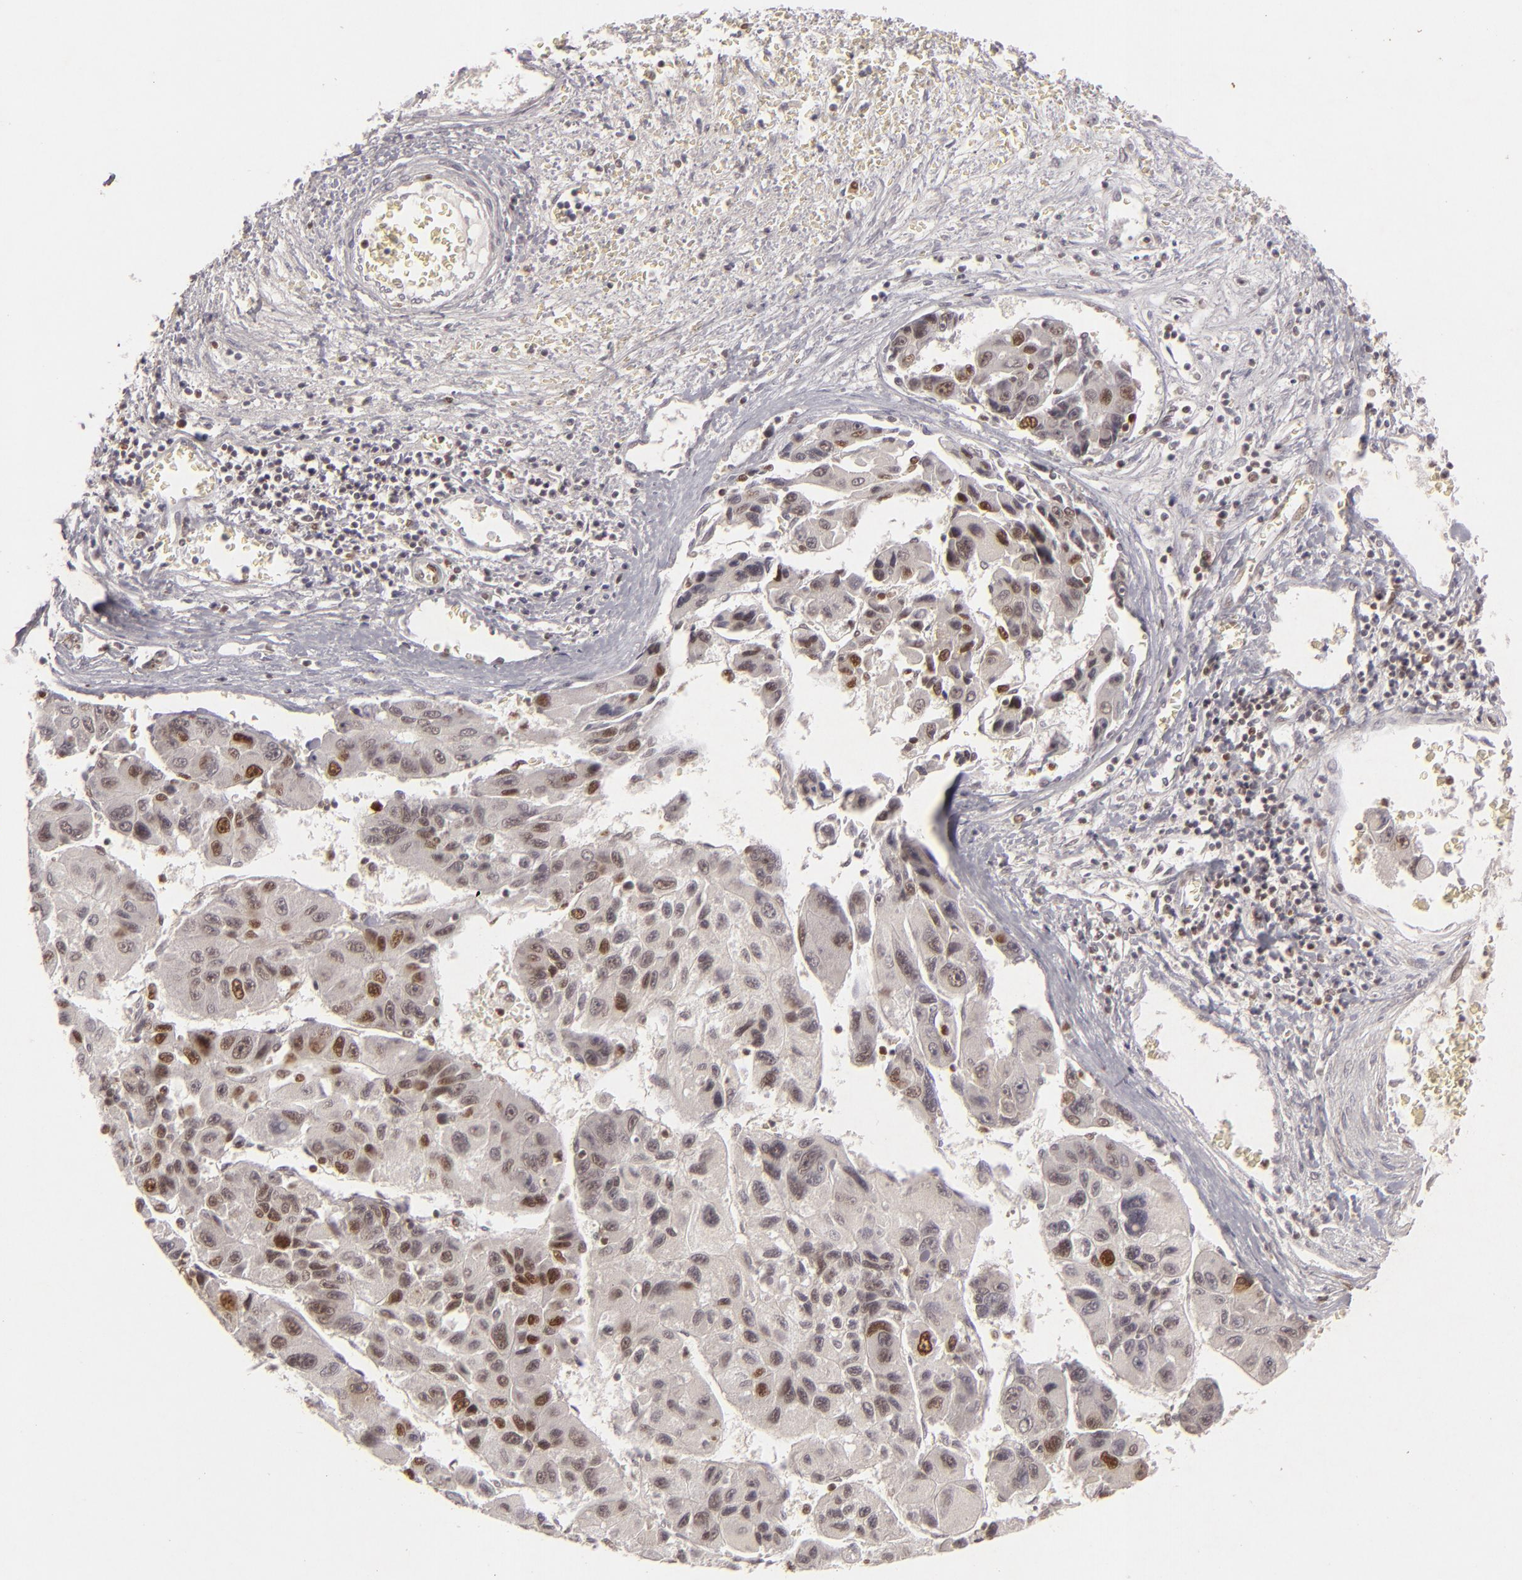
{"staining": {"intensity": "strong", "quantity": "25%-75%", "location": "nuclear"}, "tissue": "liver cancer", "cell_type": "Tumor cells", "image_type": "cancer", "snomed": [{"axis": "morphology", "description": "Carcinoma, Hepatocellular, NOS"}, {"axis": "topography", "description": "Liver"}], "caption": "Immunohistochemistry staining of hepatocellular carcinoma (liver), which exhibits high levels of strong nuclear staining in about 25%-75% of tumor cells indicating strong nuclear protein expression. The staining was performed using DAB (brown) for protein detection and nuclei were counterstained in hematoxylin (blue).", "gene": "FEN1", "patient": {"sex": "male", "age": 64}}